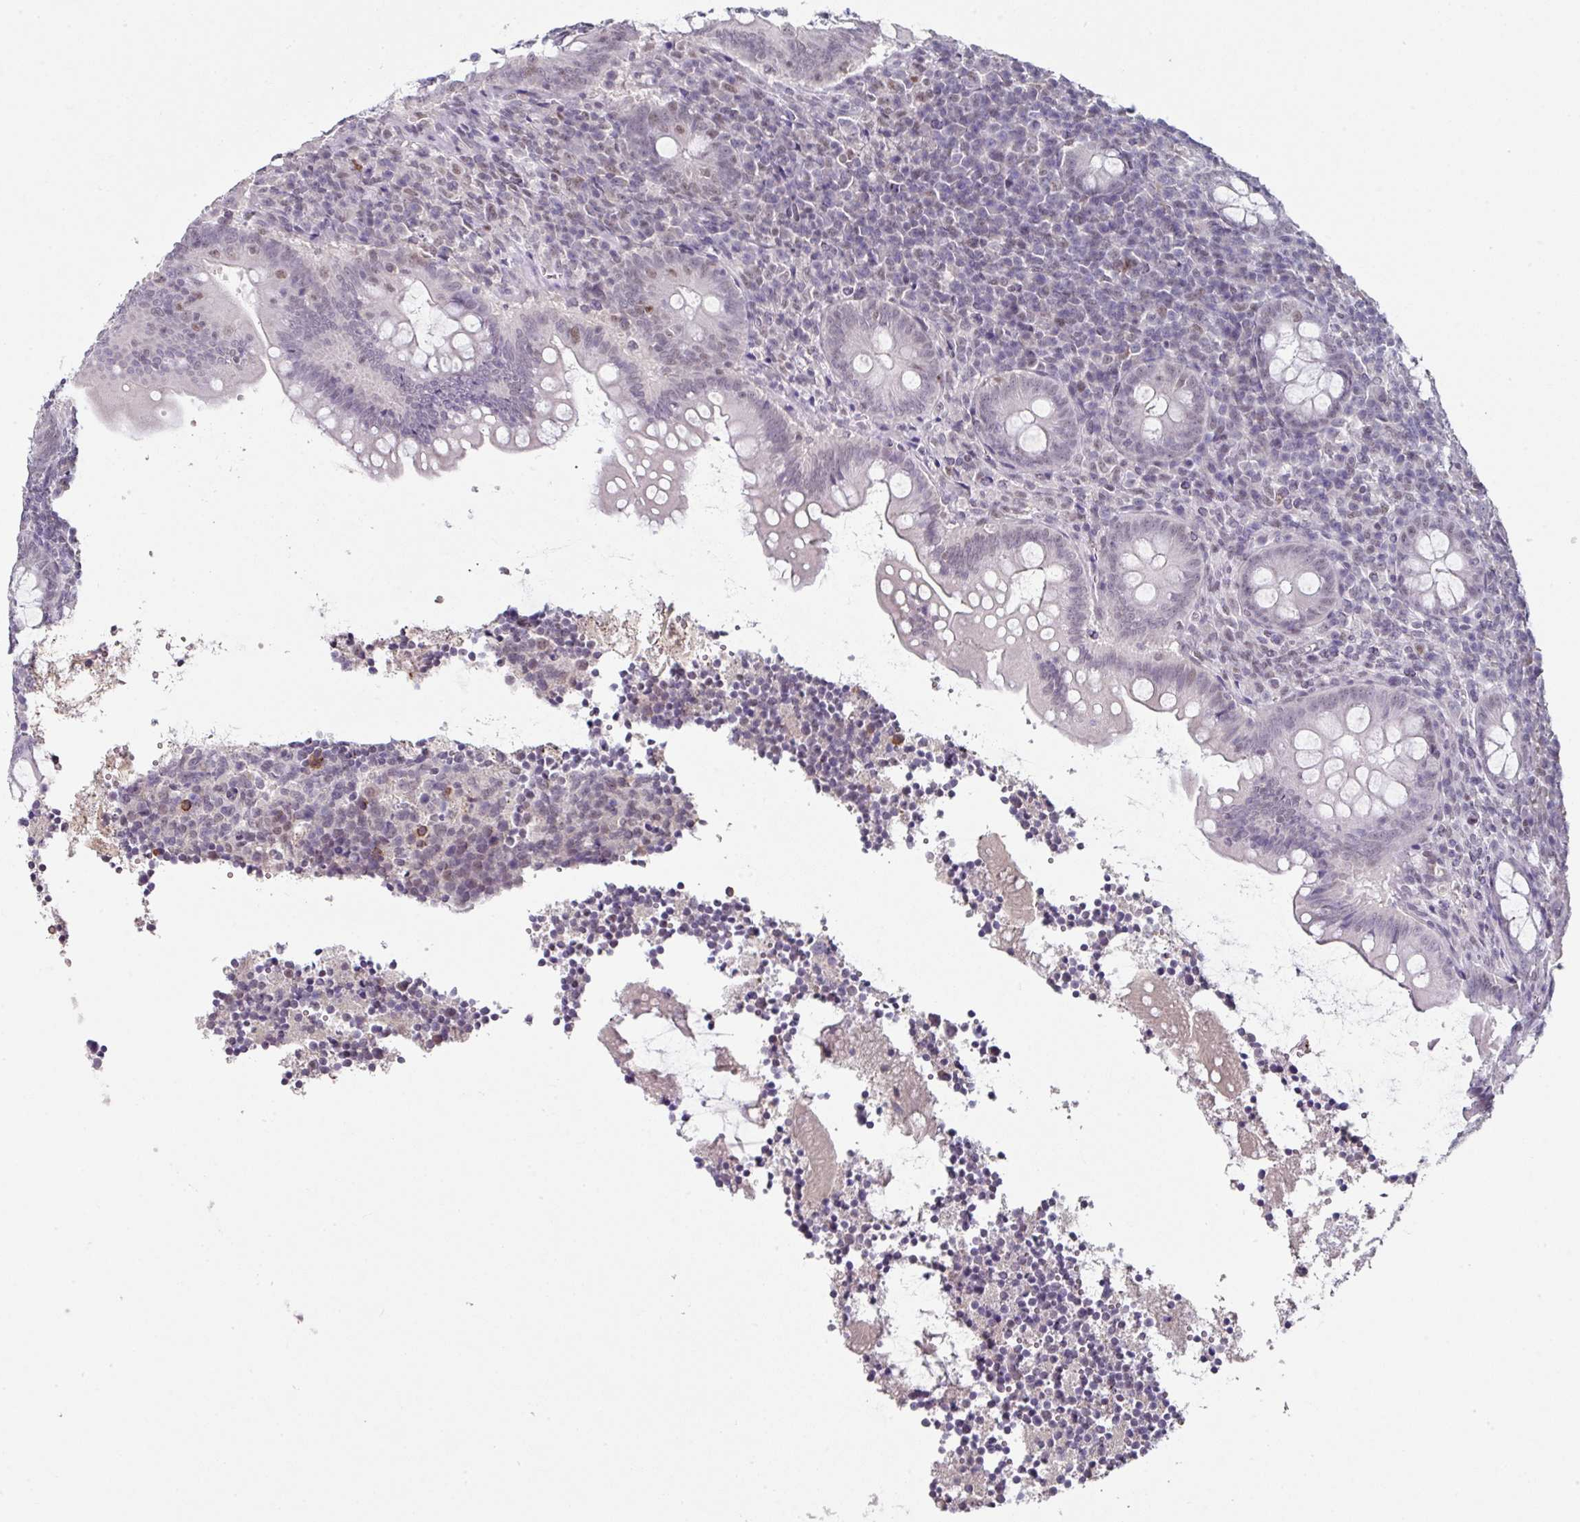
{"staining": {"intensity": "moderate", "quantity": "25%-75%", "location": "nuclear"}, "tissue": "appendix", "cell_type": "Glandular cells", "image_type": "normal", "snomed": [{"axis": "morphology", "description": "Normal tissue, NOS"}, {"axis": "topography", "description": "Appendix"}], "caption": "A brown stain highlights moderate nuclear positivity of a protein in glandular cells of unremarkable human appendix. The staining was performed using DAB, with brown indicating positive protein expression. Nuclei are stained blue with hematoxylin.", "gene": "ELK1", "patient": {"sex": "female", "age": 33}}